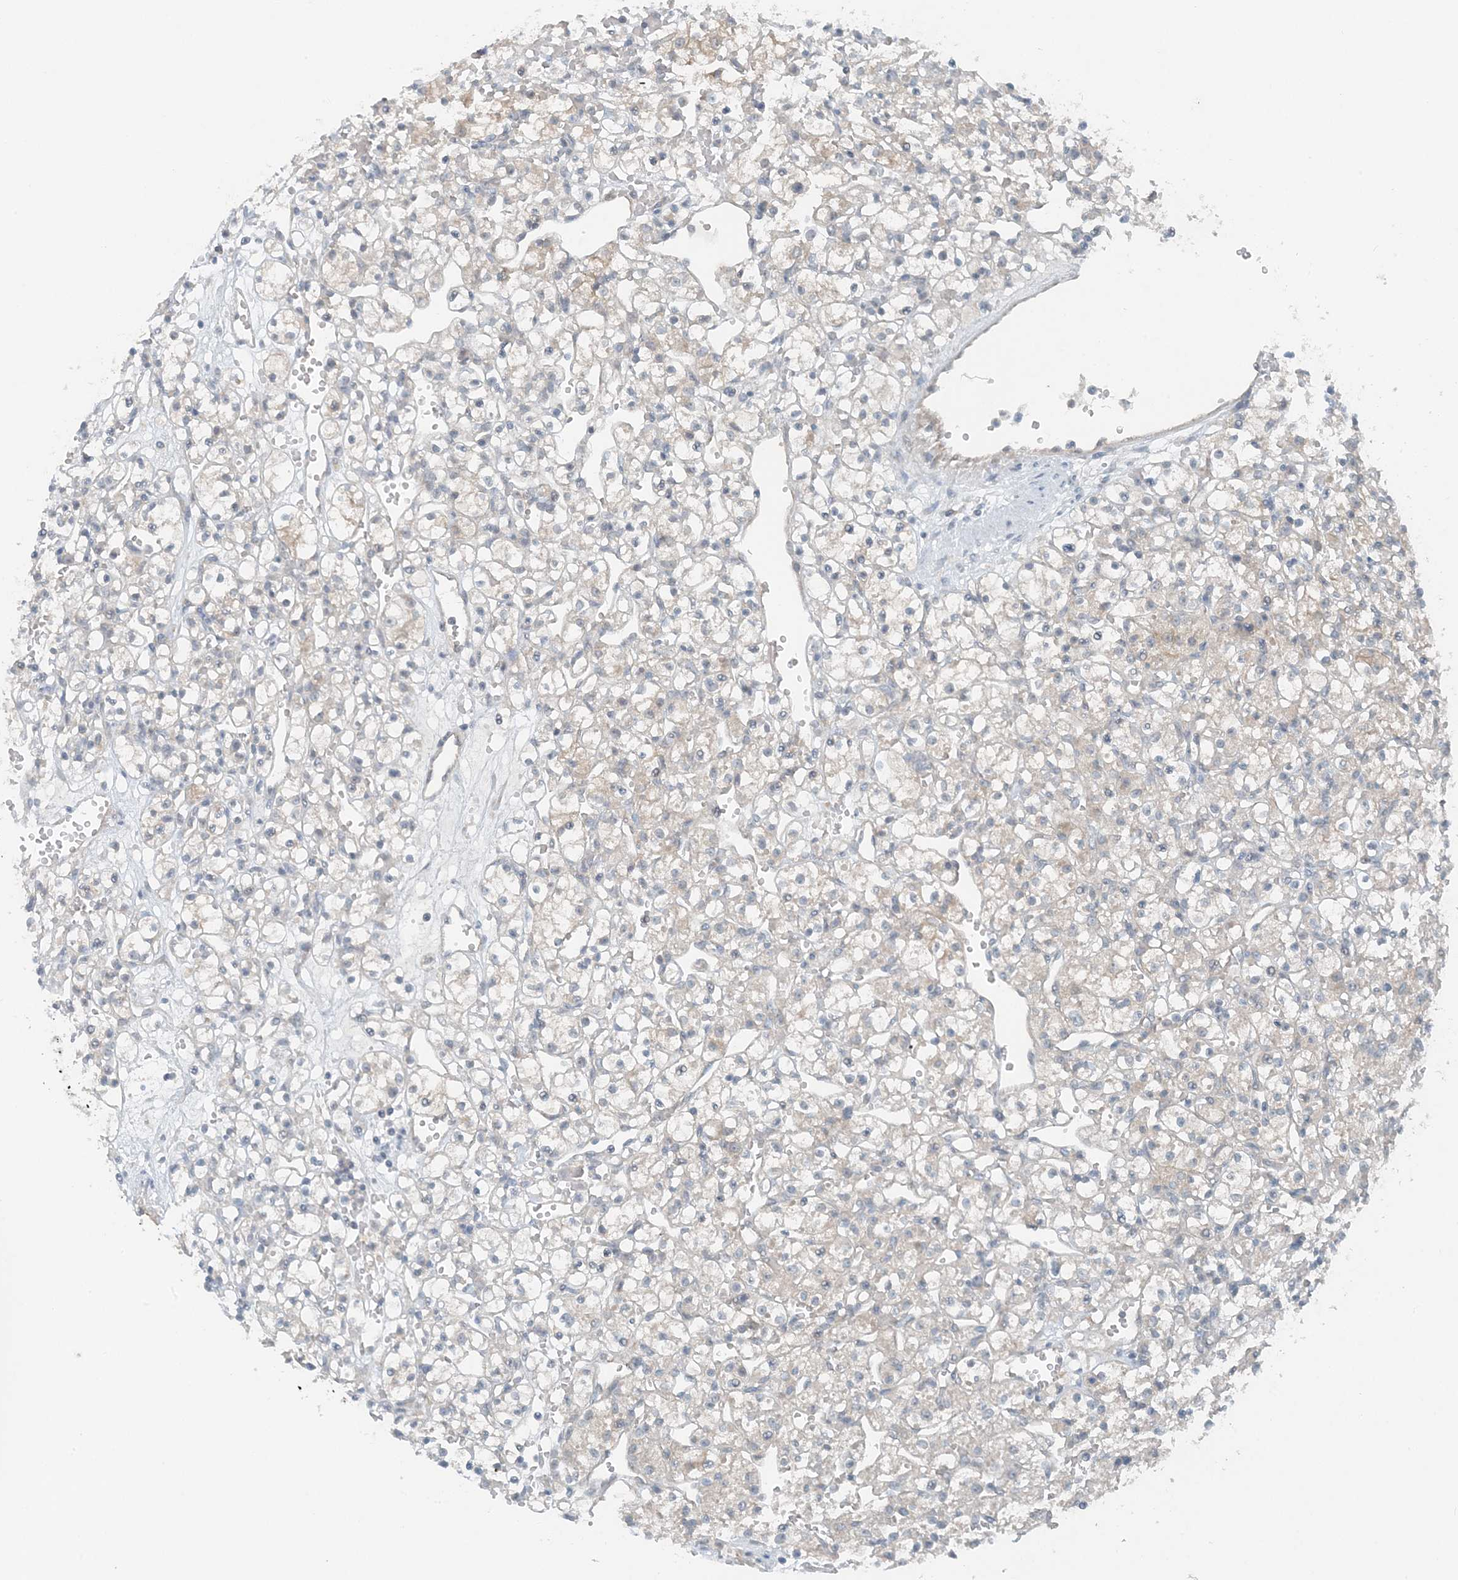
{"staining": {"intensity": "negative", "quantity": "none", "location": "none"}, "tissue": "renal cancer", "cell_type": "Tumor cells", "image_type": "cancer", "snomed": [{"axis": "morphology", "description": "Adenocarcinoma, NOS"}, {"axis": "topography", "description": "Kidney"}], "caption": "Tumor cells show no significant protein expression in renal cancer (adenocarcinoma). Nuclei are stained in blue.", "gene": "MITD1", "patient": {"sex": "female", "age": 59}}